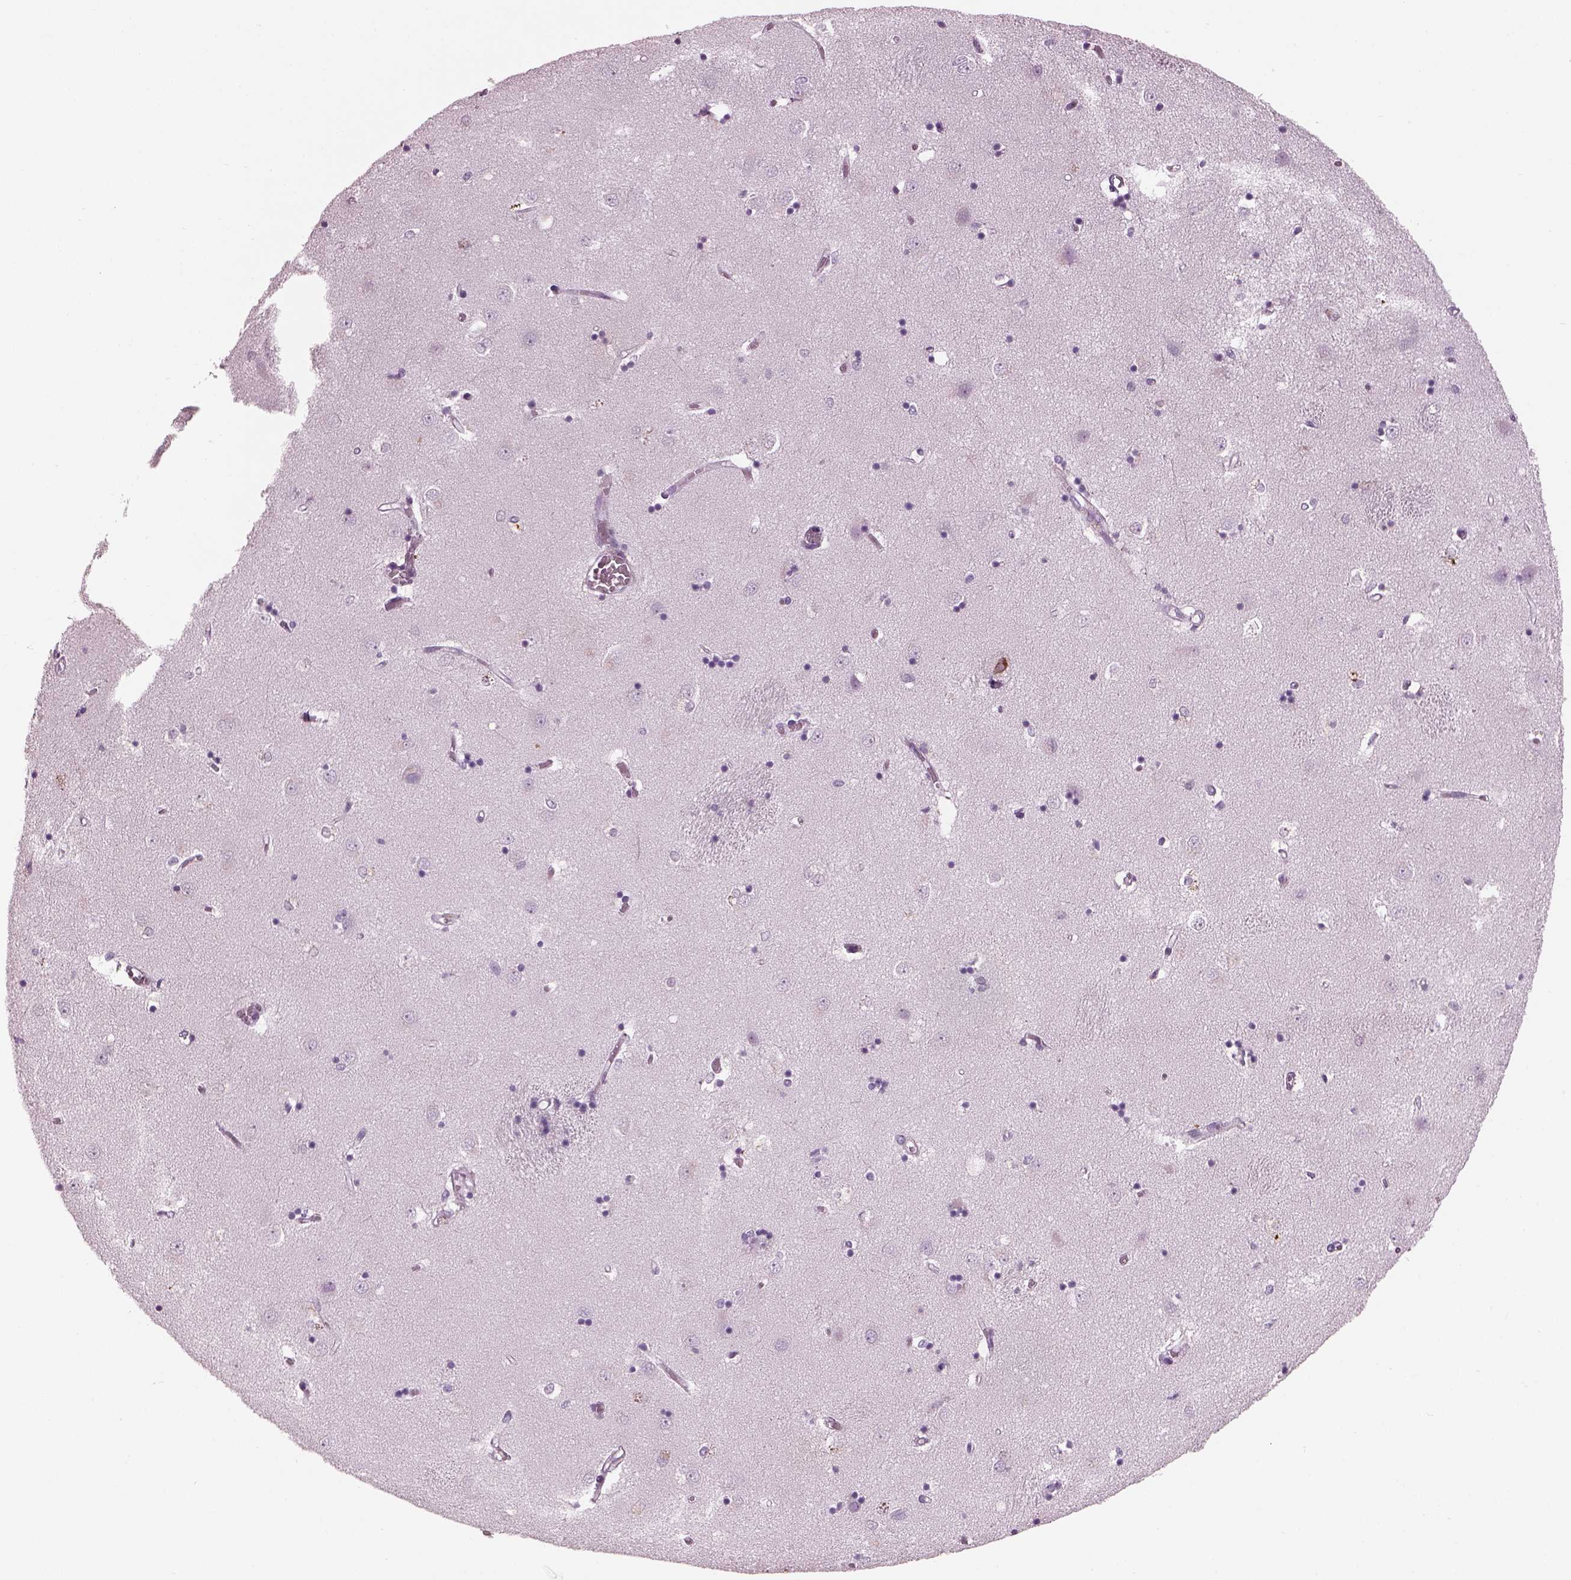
{"staining": {"intensity": "negative", "quantity": "none", "location": "none"}, "tissue": "caudate", "cell_type": "Glial cells", "image_type": "normal", "snomed": [{"axis": "morphology", "description": "Normal tissue, NOS"}, {"axis": "topography", "description": "Lateral ventricle wall"}], "caption": "This is a histopathology image of immunohistochemistry staining of normal caudate, which shows no staining in glial cells.", "gene": "HYDIN", "patient": {"sex": "male", "age": 54}}